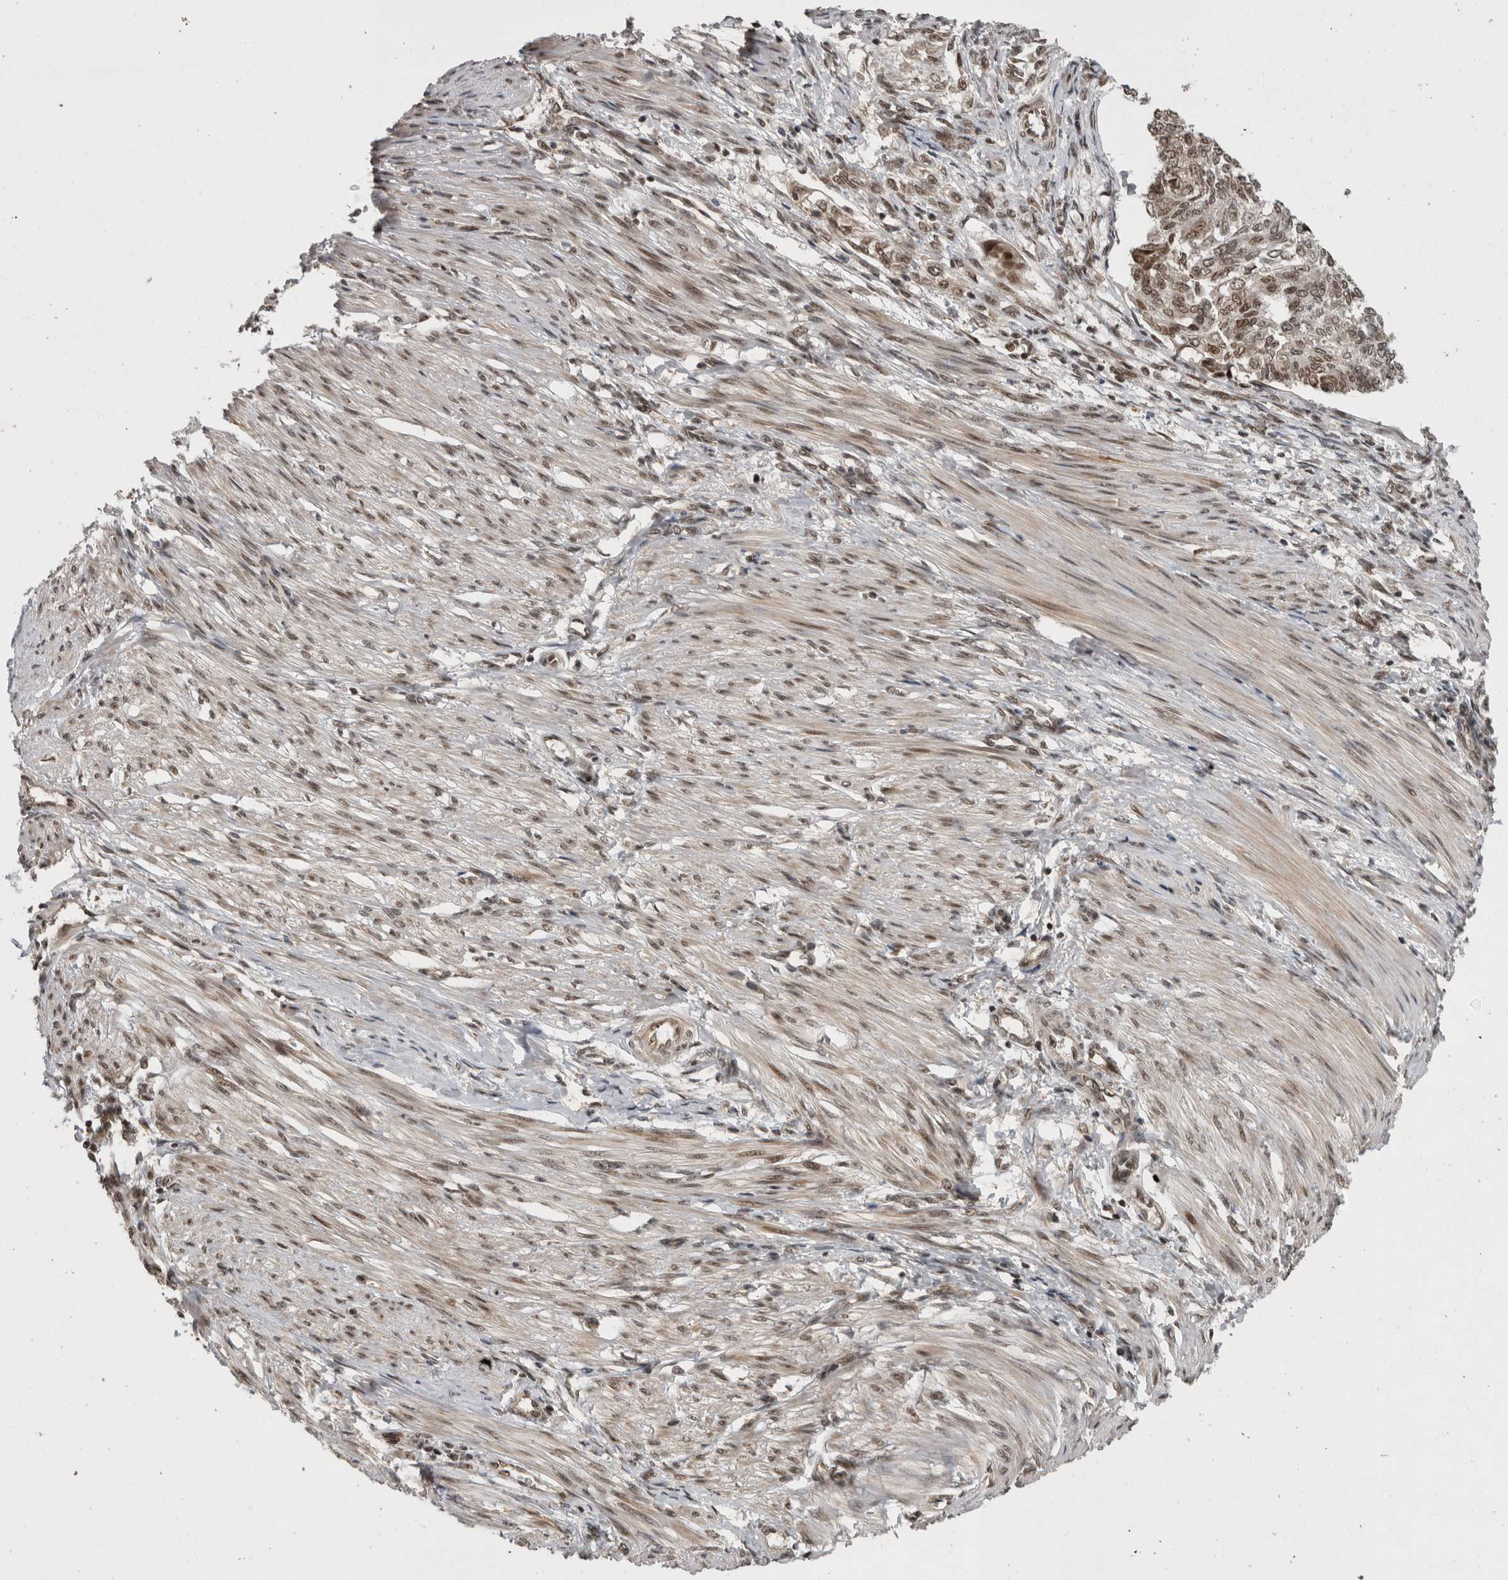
{"staining": {"intensity": "weak", "quantity": "25%-75%", "location": "nuclear"}, "tissue": "endometrial cancer", "cell_type": "Tumor cells", "image_type": "cancer", "snomed": [{"axis": "morphology", "description": "Adenocarcinoma, NOS"}, {"axis": "topography", "description": "Endometrium"}], "caption": "A micrograph of human adenocarcinoma (endometrial) stained for a protein exhibits weak nuclear brown staining in tumor cells. Using DAB (3,3'-diaminobenzidine) (brown) and hematoxylin (blue) stains, captured at high magnification using brightfield microscopy.", "gene": "CPSF2", "patient": {"sex": "female", "age": 32}}